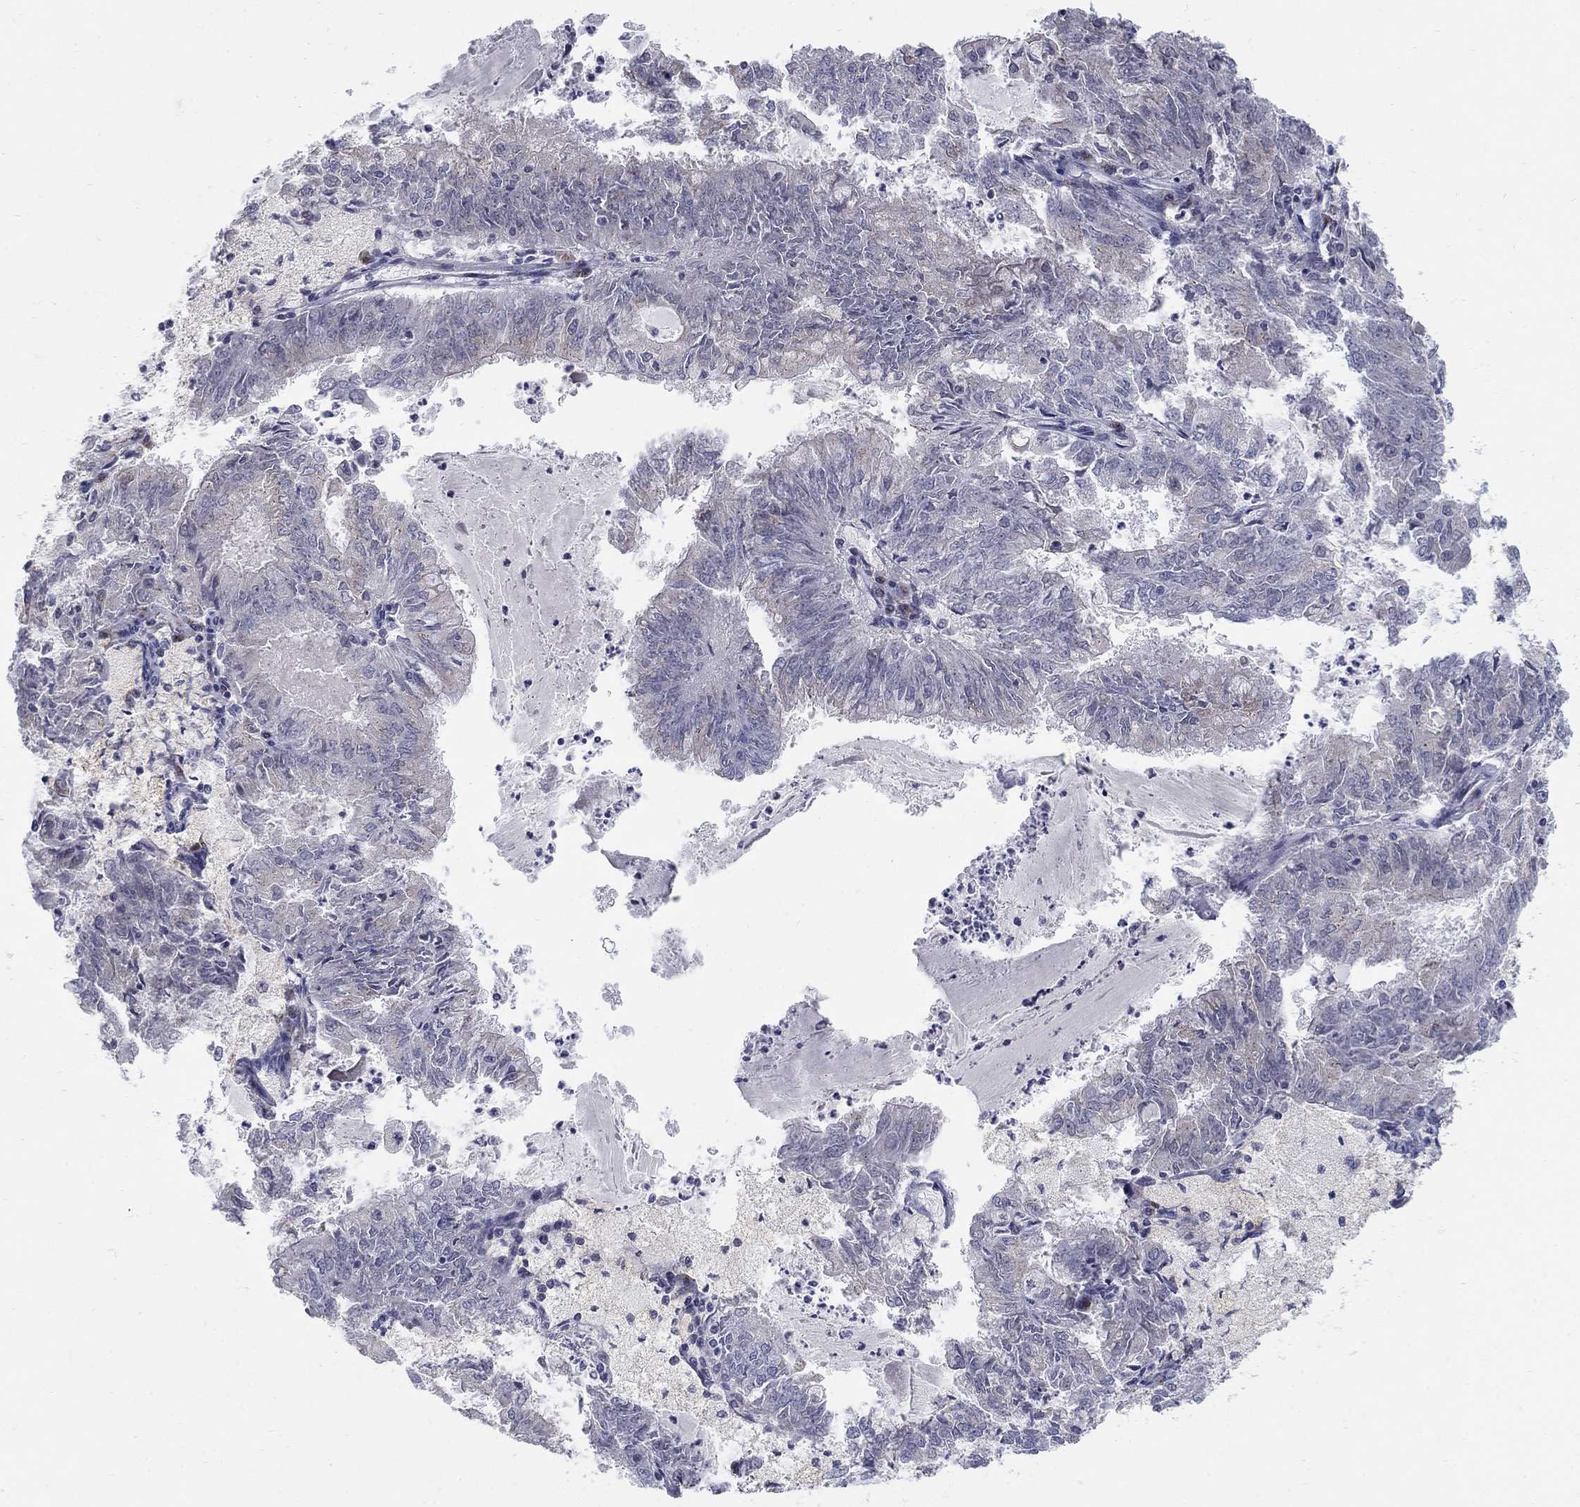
{"staining": {"intensity": "negative", "quantity": "none", "location": "none"}, "tissue": "endometrial cancer", "cell_type": "Tumor cells", "image_type": "cancer", "snomed": [{"axis": "morphology", "description": "Adenocarcinoma, NOS"}, {"axis": "topography", "description": "Endometrium"}], "caption": "Image shows no protein expression in tumor cells of endometrial cancer (adenocarcinoma) tissue.", "gene": "PANK3", "patient": {"sex": "female", "age": 57}}